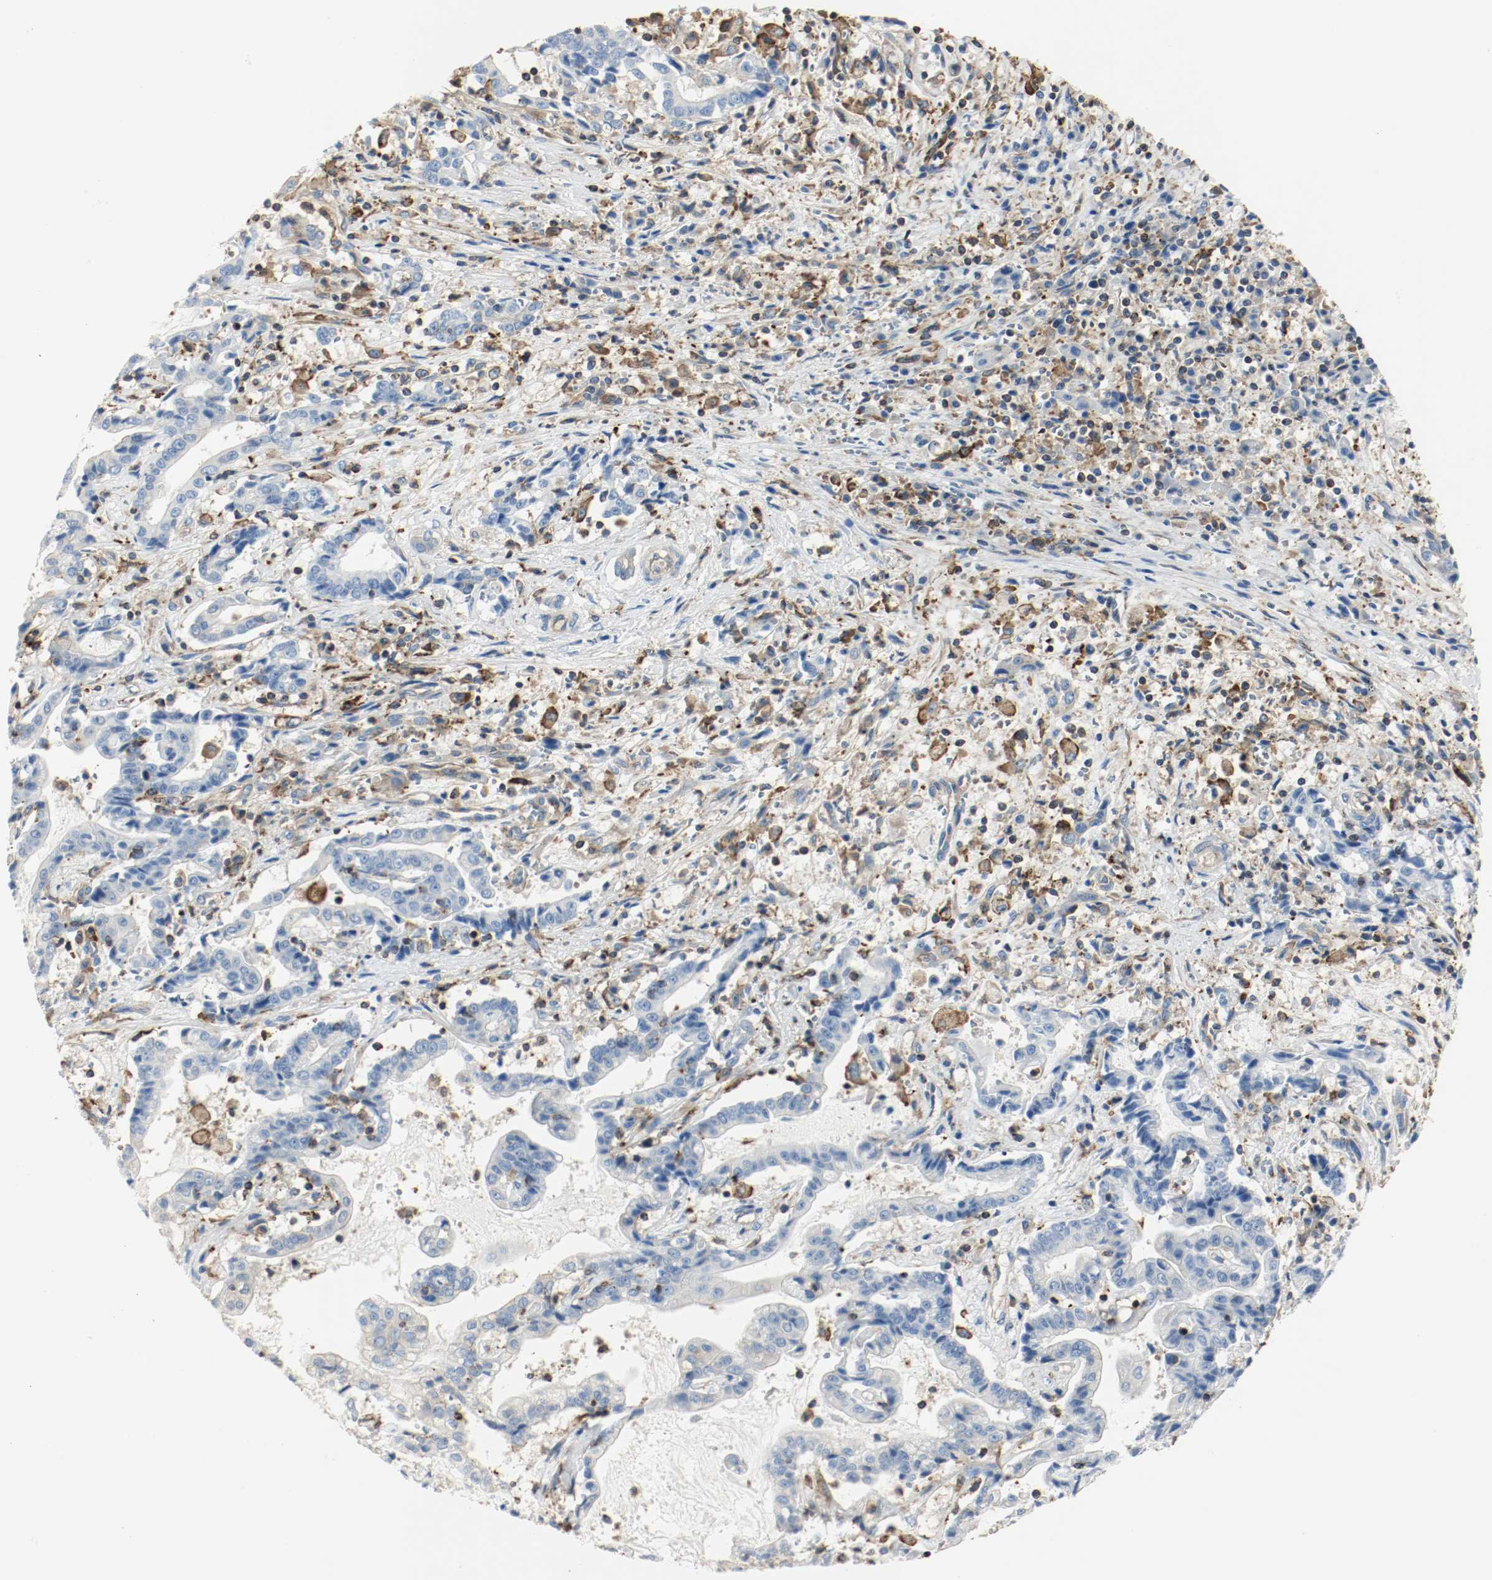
{"staining": {"intensity": "negative", "quantity": "none", "location": "none"}, "tissue": "liver cancer", "cell_type": "Tumor cells", "image_type": "cancer", "snomed": [{"axis": "morphology", "description": "Cholangiocarcinoma"}, {"axis": "topography", "description": "Liver"}], "caption": "Photomicrograph shows no significant protein expression in tumor cells of liver cancer (cholangiocarcinoma).", "gene": "ARPC1B", "patient": {"sex": "male", "age": 57}}